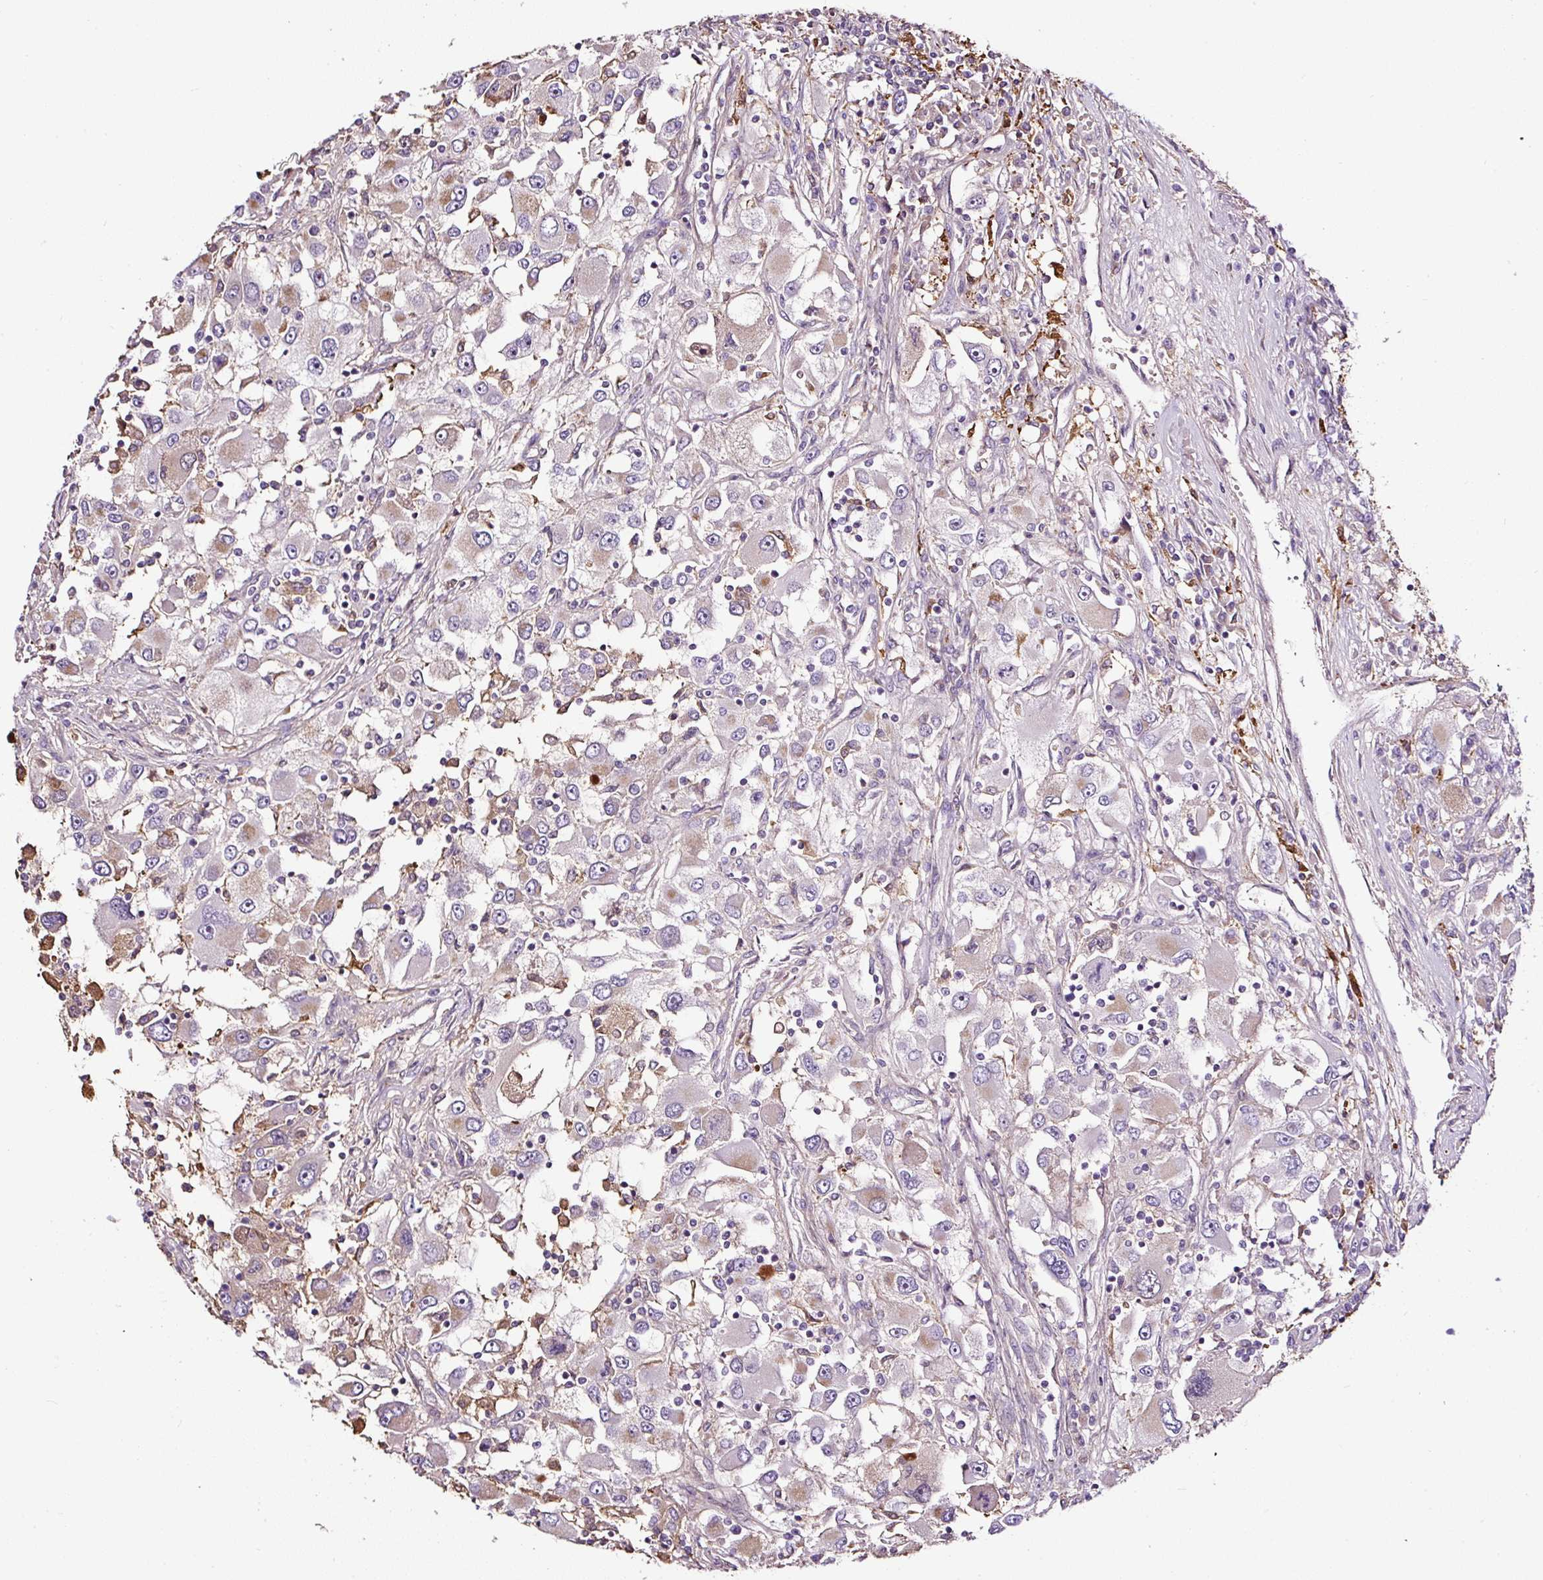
{"staining": {"intensity": "negative", "quantity": "none", "location": "none"}, "tissue": "renal cancer", "cell_type": "Tumor cells", "image_type": "cancer", "snomed": [{"axis": "morphology", "description": "Adenocarcinoma, NOS"}, {"axis": "topography", "description": "Kidney"}], "caption": "Tumor cells show no significant protein expression in adenocarcinoma (renal). (Brightfield microscopy of DAB (3,3'-diaminobenzidine) immunohistochemistry at high magnification).", "gene": "LRRC24", "patient": {"sex": "female", "age": 52}}